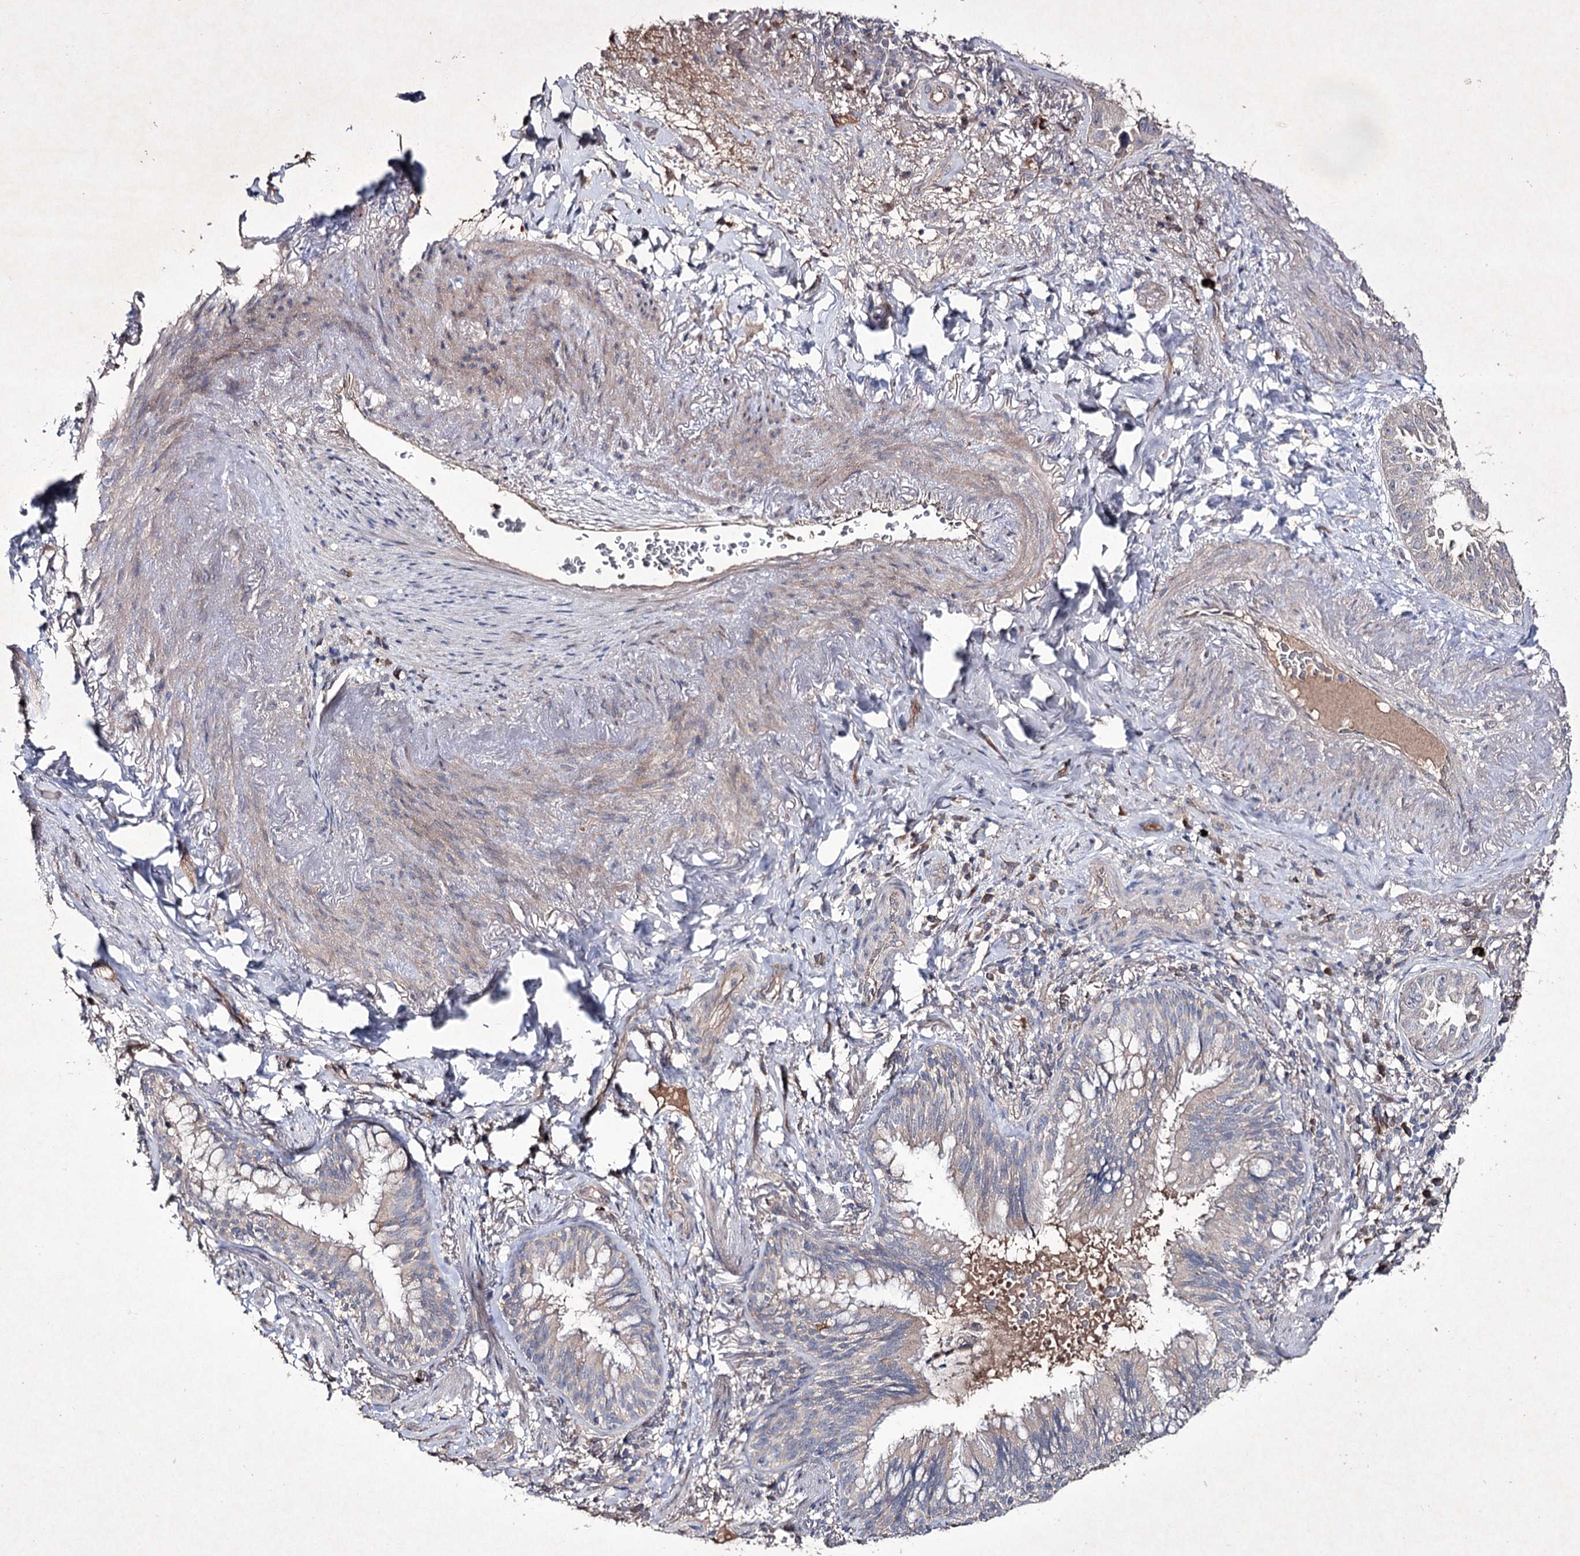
{"staining": {"intensity": "negative", "quantity": "none", "location": "none"}, "tissue": "lung cancer", "cell_type": "Tumor cells", "image_type": "cancer", "snomed": [{"axis": "morphology", "description": "Adenocarcinoma, NOS"}, {"axis": "topography", "description": "Lung"}], "caption": "Immunohistochemistry (IHC) of lung cancer (adenocarcinoma) demonstrates no positivity in tumor cells.", "gene": "SEMA4G", "patient": {"sex": "female", "age": 69}}